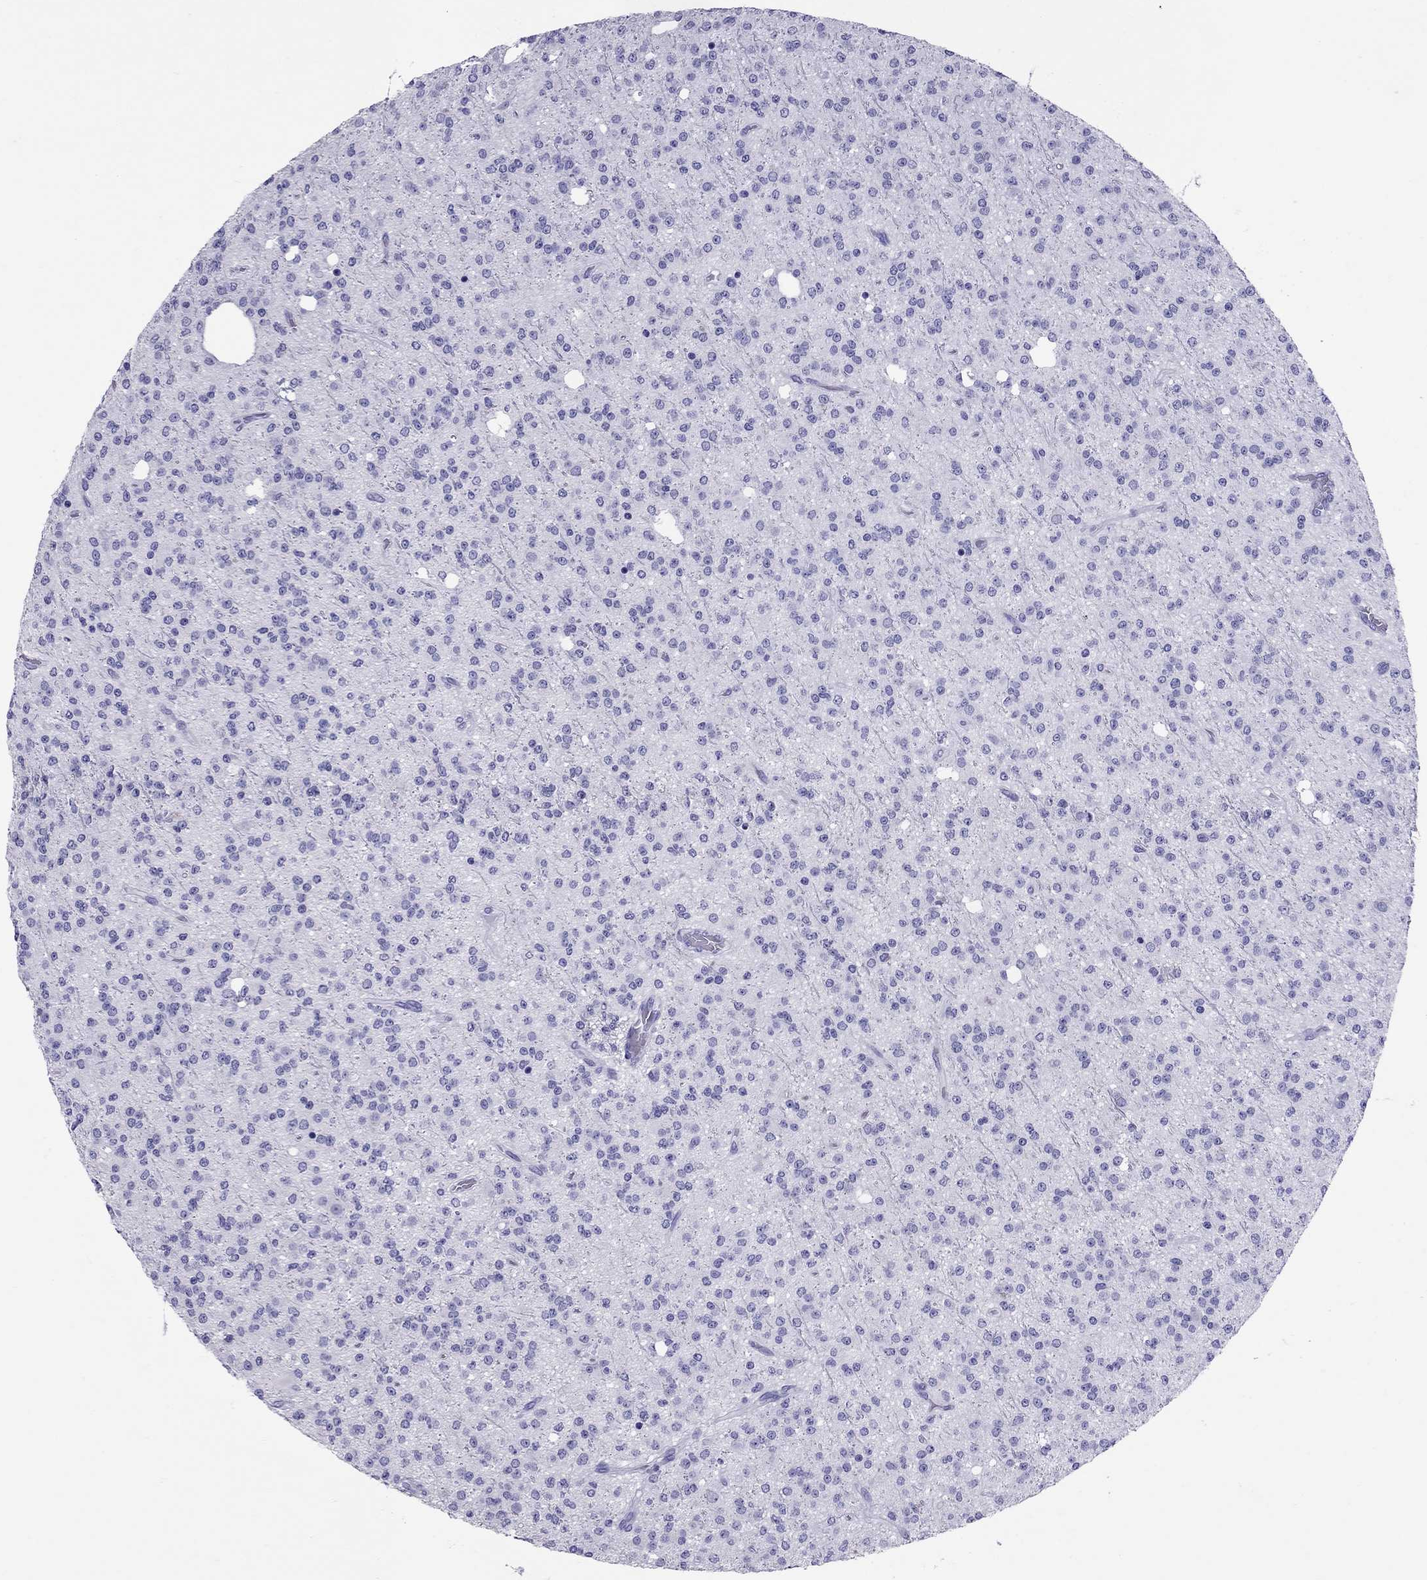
{"staining": {"intensity": "negative", "quantity": "none", "location": "none"}, "tissue": "glioma", "cell_type": "Tumor cells", "image_type": "cancer", "snomed": [{"axis": "morphology", "description": "Glioma, malignant, Low grade"}, {"axis": "topography", "description": "Brain"}], "caption": "Tumor cells are negative for protein expression in human malignant glioma (low-grade). (DAB (3,3'-diaminobenzidine) immunohistochemistry, high magnification).", "gene": "AVPR1B", "patient": {"sex": "male", "age": 27}}